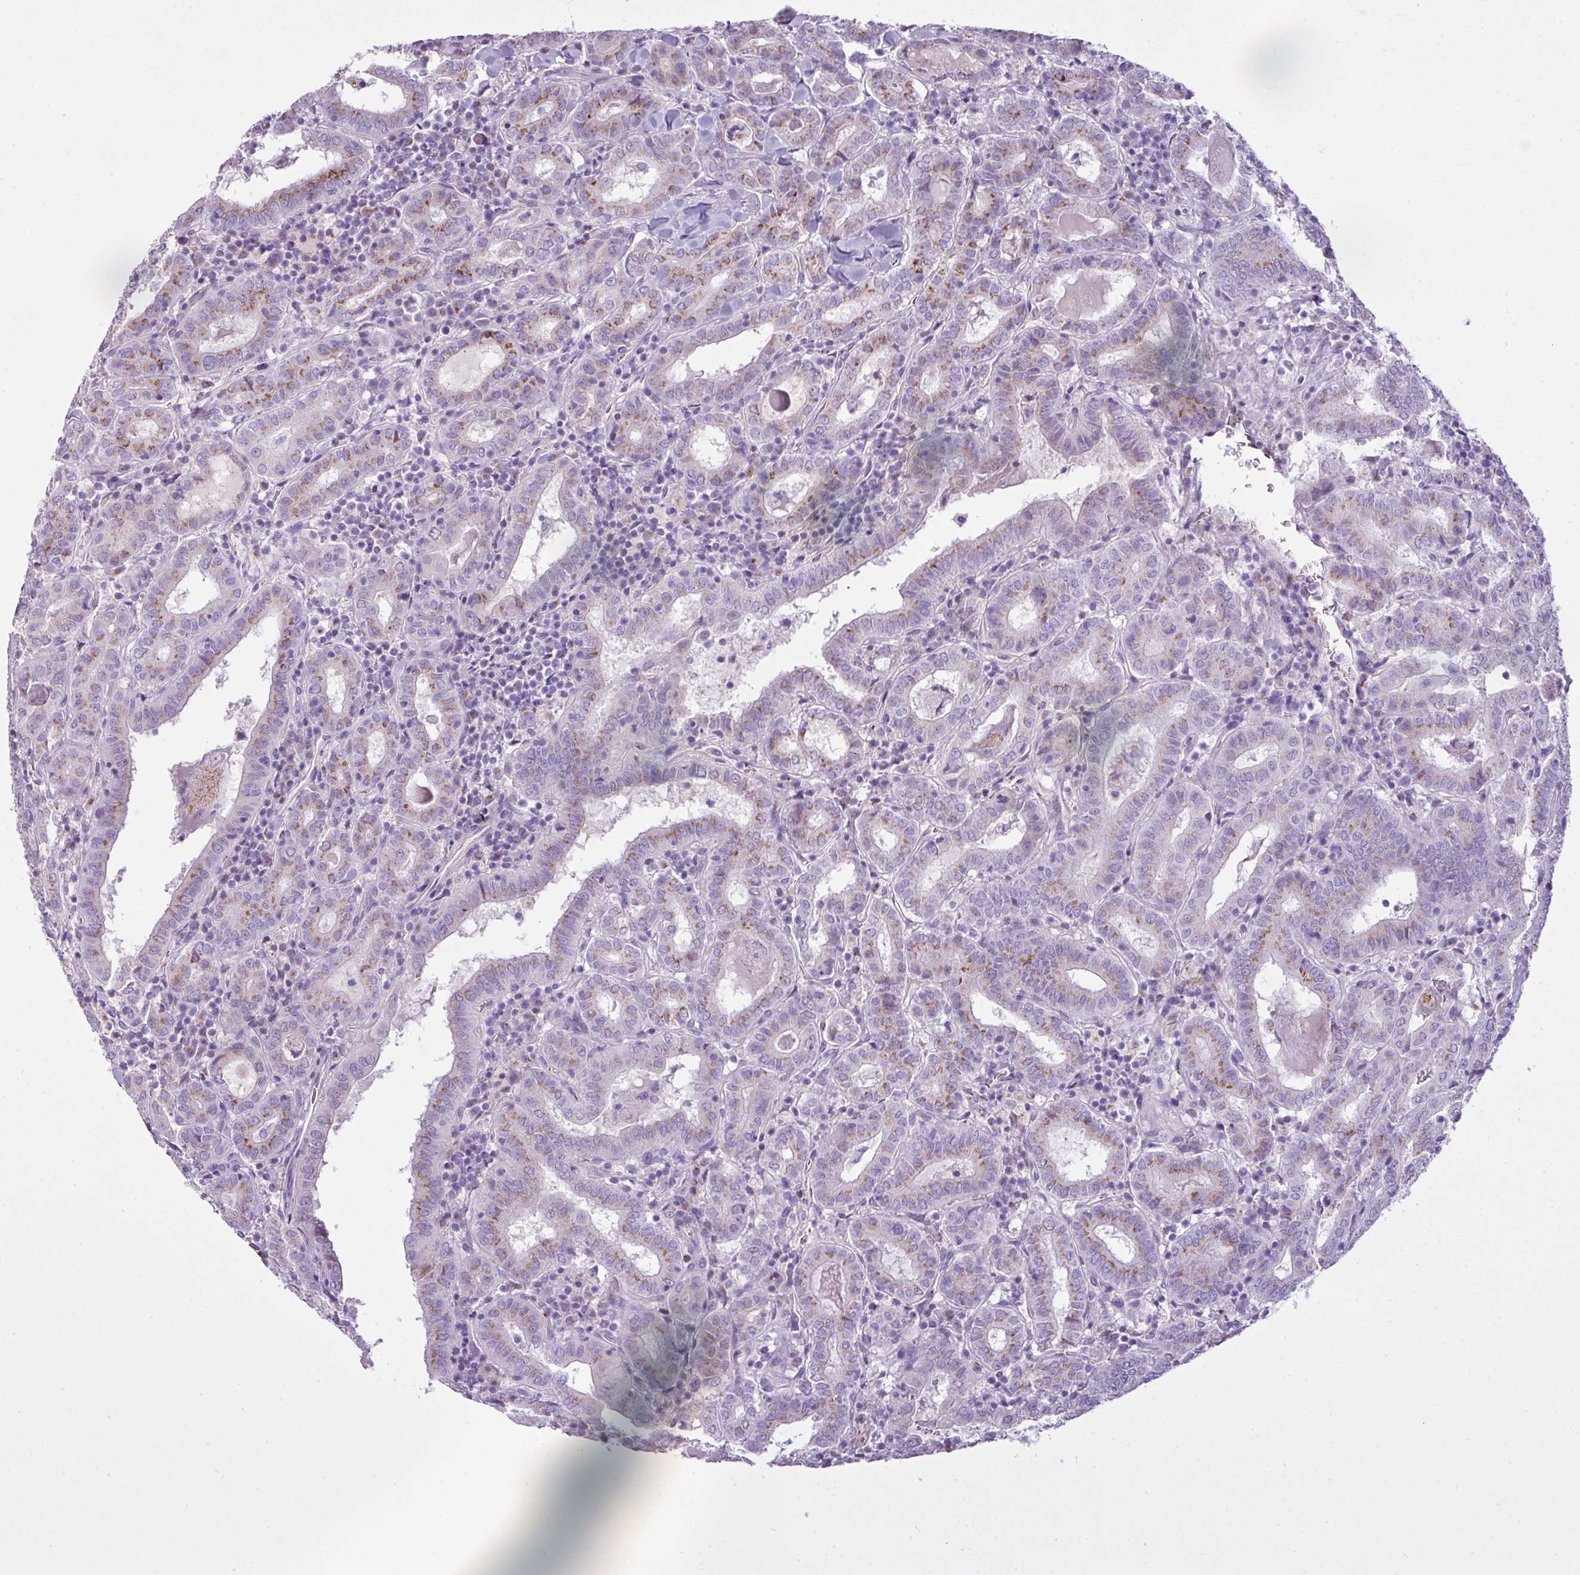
{"staining": {"intensity": "weak", "quantity": "25%-75%", "location": "cytoplasmic/membranous"}, "tissue": "thyroid cancer", "cell_type": "Tumor cells", "image_type": "cancer", "snomed": [{"axis": "morphology", "description": "Papillary adenocarcinoma, NOS"}, {"axis": "topography", "description": "Thyroid gland"}], "caption": "A brown stain labels weak cytoplasmic/membranous staining of a protein in human thyroid papillary adenocarcinoma tumor cells.", "gene": "FAM43A", "patient": {"sex": "female", "age": 72}}